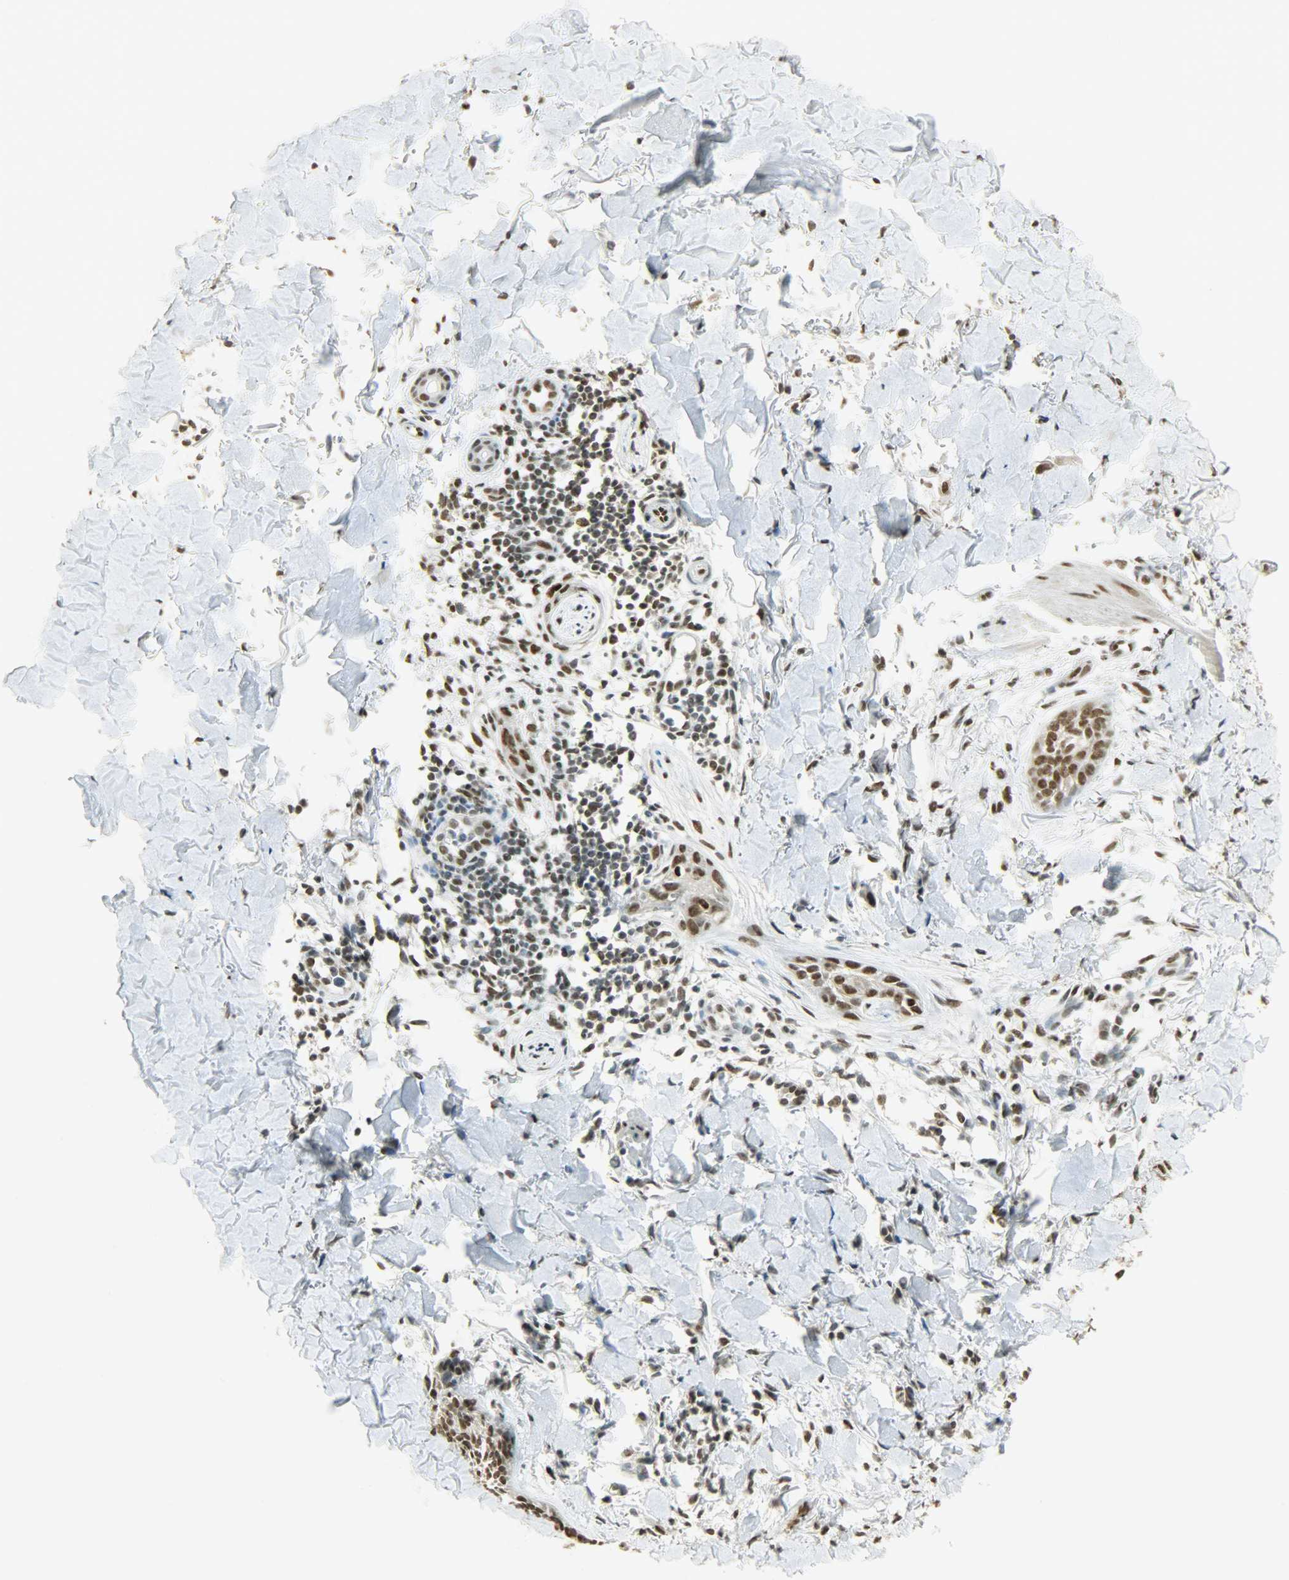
{"staining": {"intensity": "strong", "quantity": ">75%", "location": "nuclear"}, "tissue": "skin cancer", "cell_type": "Tumor cells", "image_type": "cancer", "snomed": [{"axis": "morphology", "description": "Normal tissue, NOS"}, {"axis": "morphology", "description": "Basal cell carcinoma"}, {"axis": "topography", "description": "Skin"}], "caption": "This image shows immunohistochemistry (IHC) staining of human basal cell carcinoma (skin), with high strong nuclear staining in approximately >75% of tumor cells.", "gene": "MYEF2", "patient": {"sex": "male", "age": 71}}